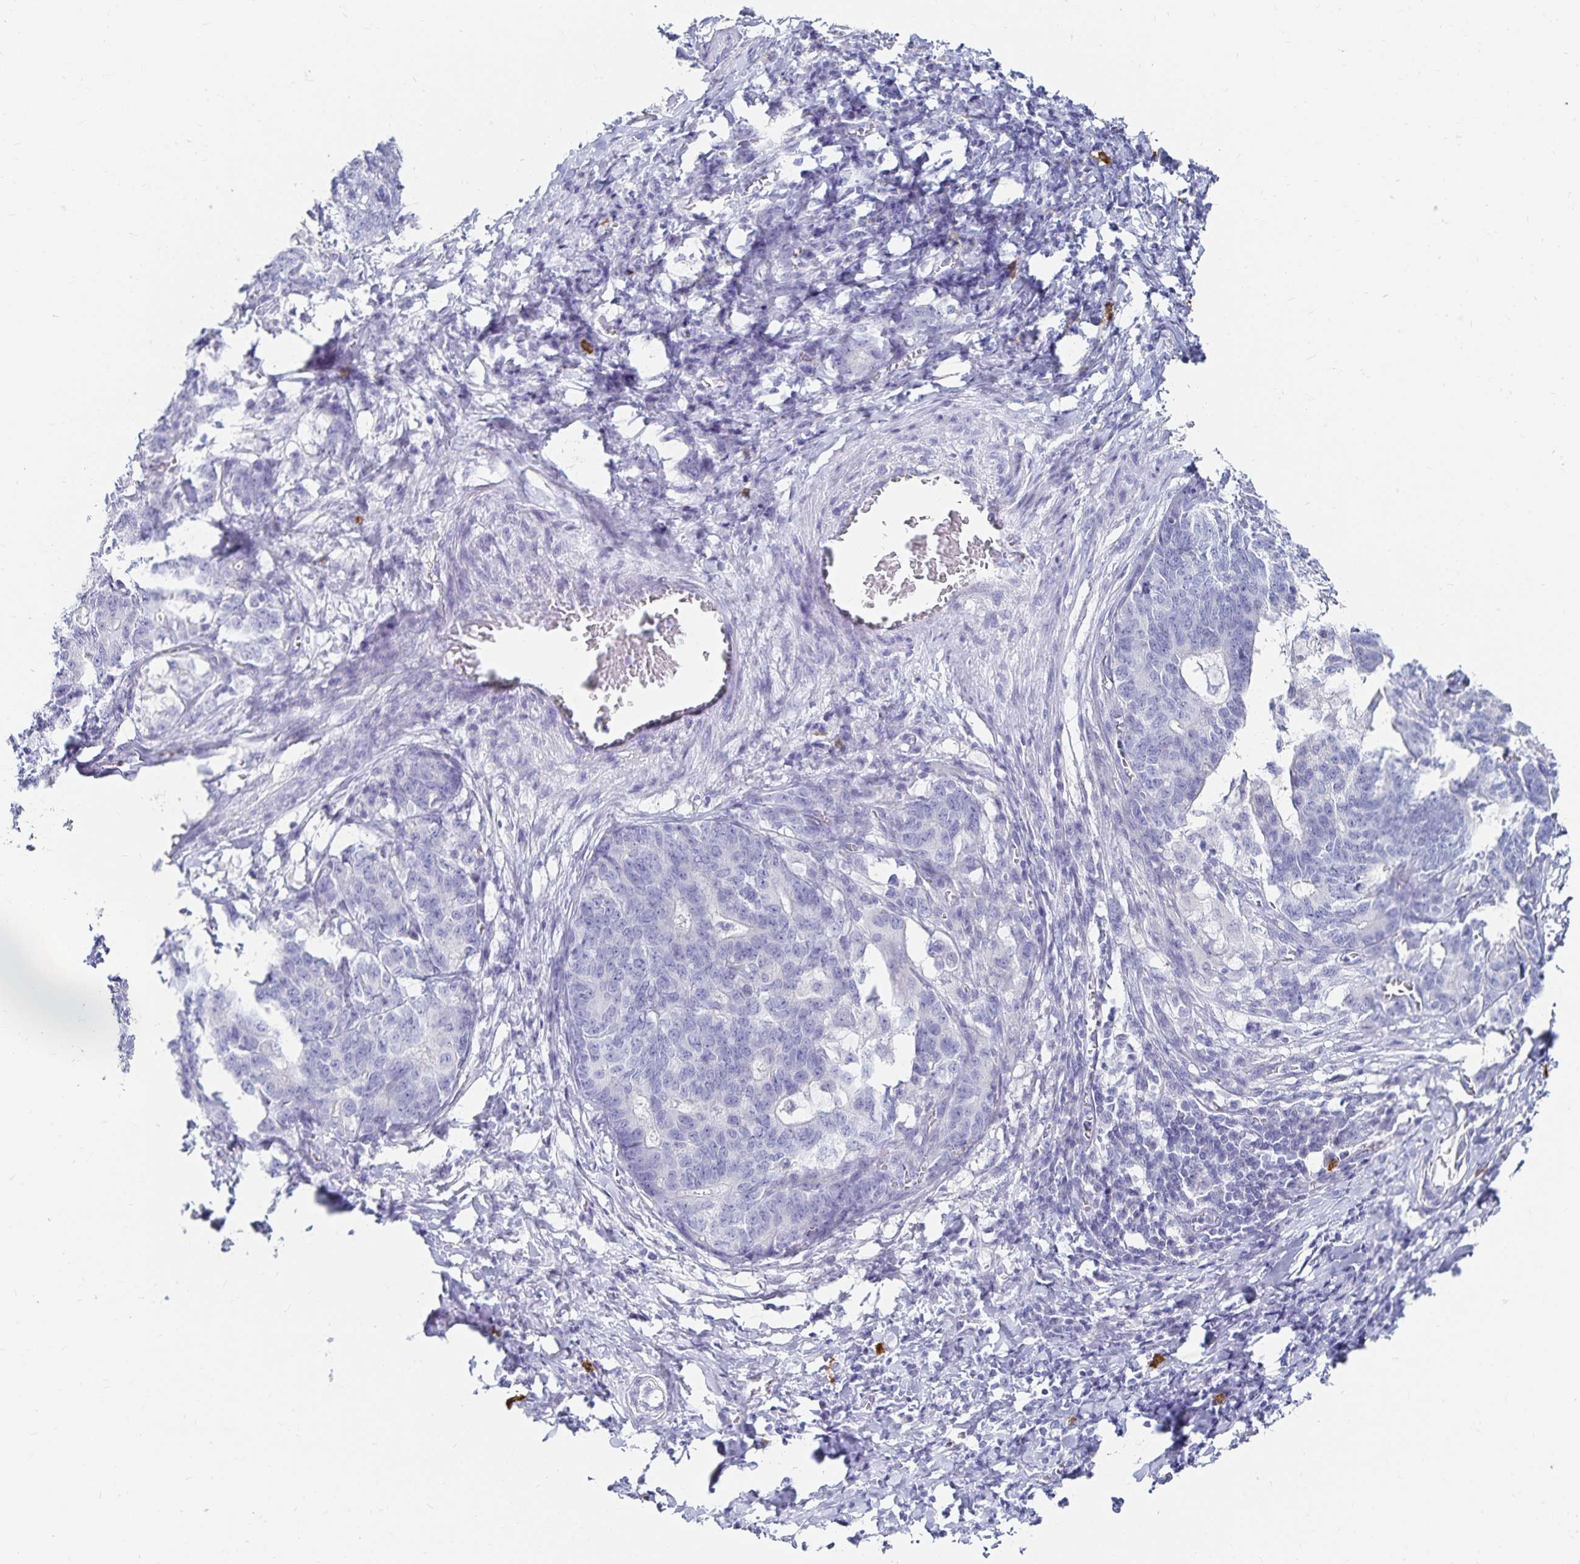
{"staining": {"intensity": "negative", "quantity": "none", "location": "none"}, "tissue": "stomach cancer", "cell_type": "Tumor cells", "image_type": "cancer", "snomed": [{"axis": "morphology", "description": "Normal tissue, NOS"}, {"axis": "morphology", "description": "Adenocarcinoma, NOS"}, {"axis": "topography", "description": "Stomach"}], "caption": "A photomicrograph of stomach cancer stained for a protein demonstrates no brown staining in tumor cells.", "gene": "TNIP1", "patient": {"sex": "female", "age": 64}}